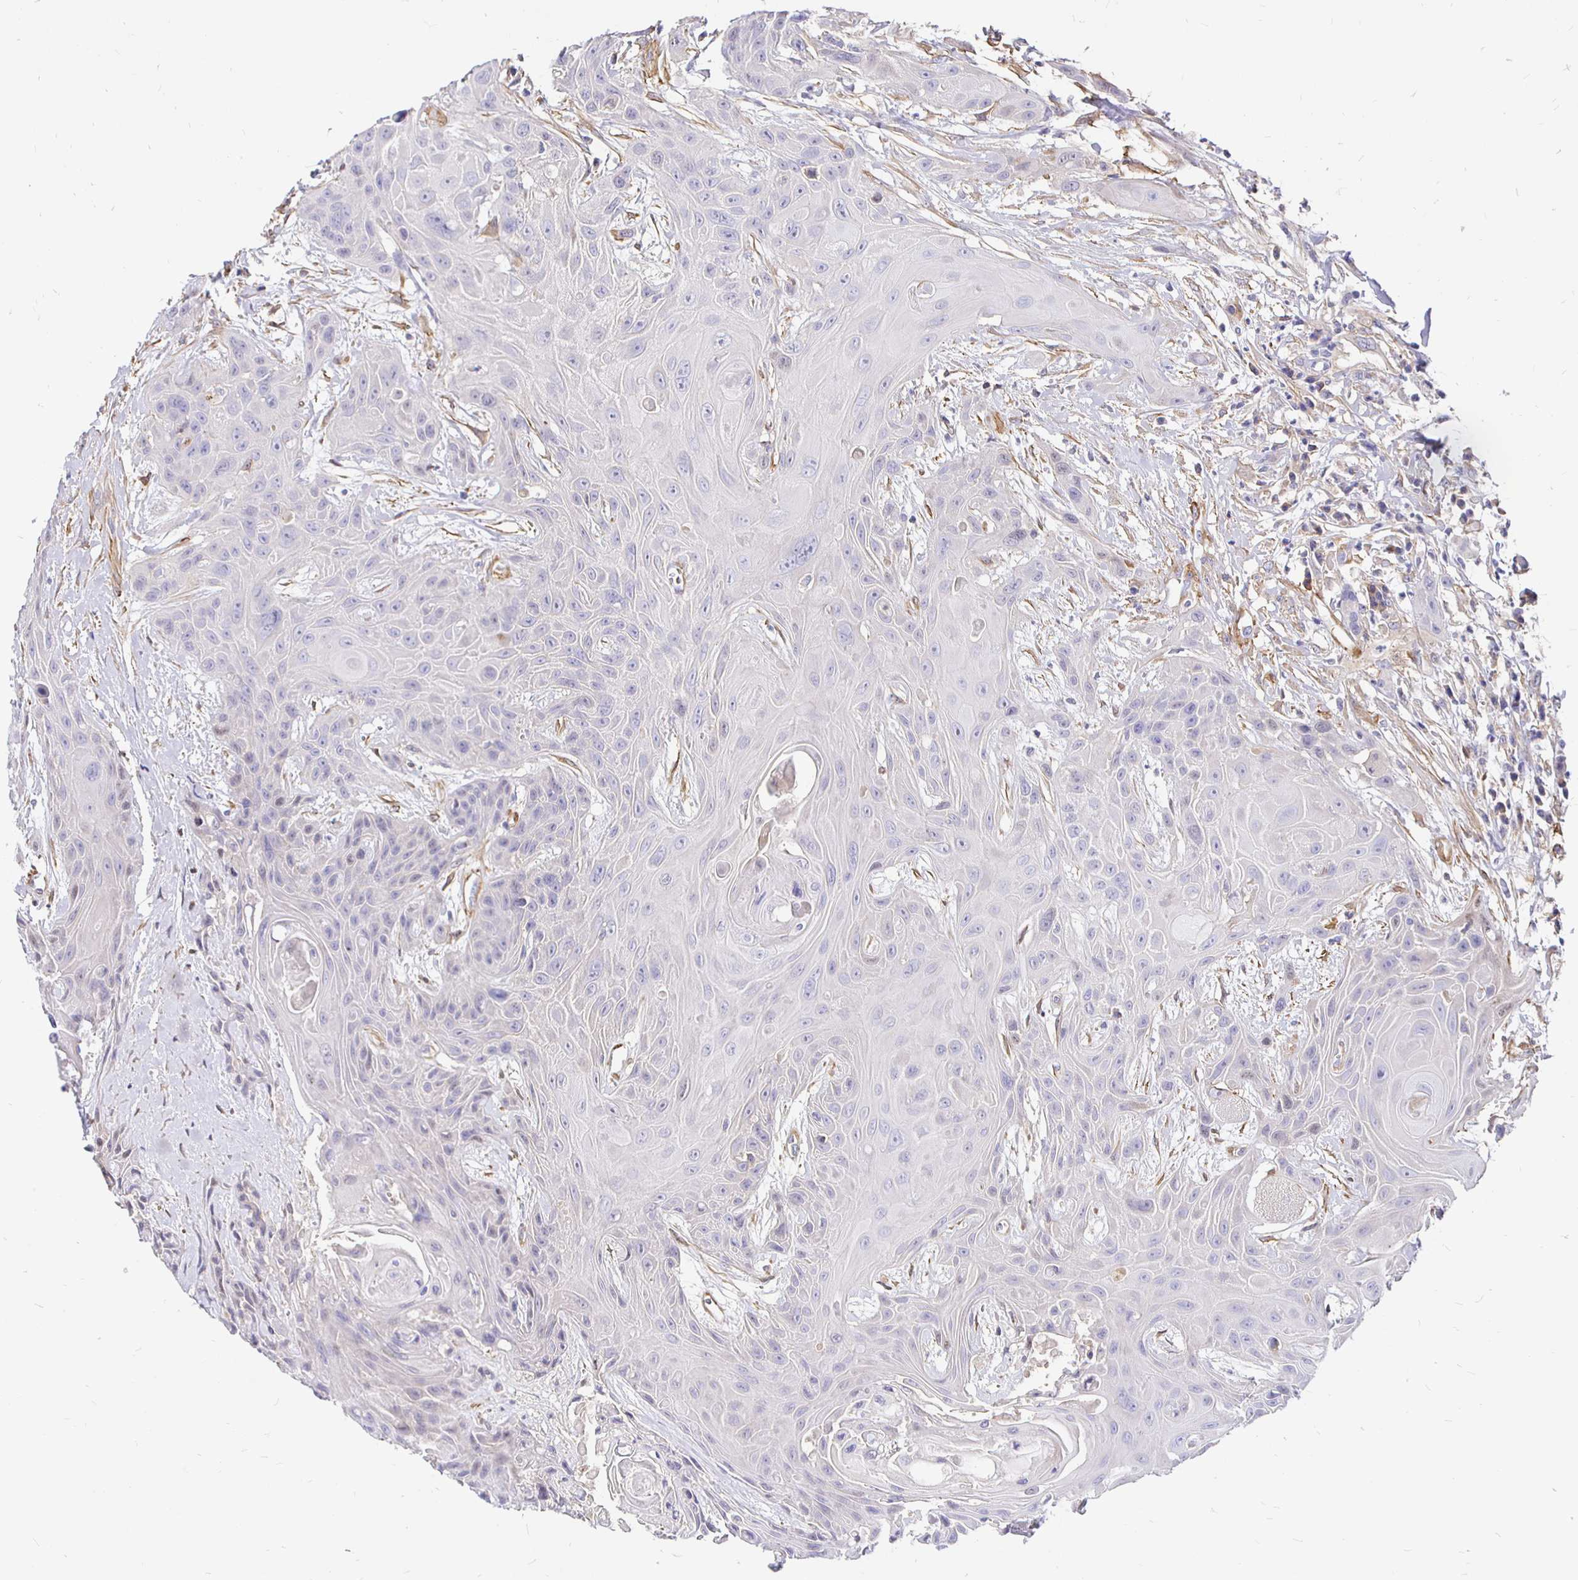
{"staining": {"intensity": "negative", "quantity": "none", "location": "none"}, "tissue": "head and neck cancer", "cell_type": "Tumor cells", "image_type": "cancer", "snomed": [{"axis": "morphology", "description": "Squamous cell carcinoma, NOS"}, {"axis": "topography", "description": "Head-Neck"}], "caption": "There is no significant positivity in tumor cells of squamous cell carcinoma (head and neck). The staining was performed using DAB to visualize the protein expression in brown, while the nuclei were stained in blue with hematoxylin (Magnification: 20x).", "gene": "PALM2AKAP2", "patient": {"sex": "female", "age": 73}}